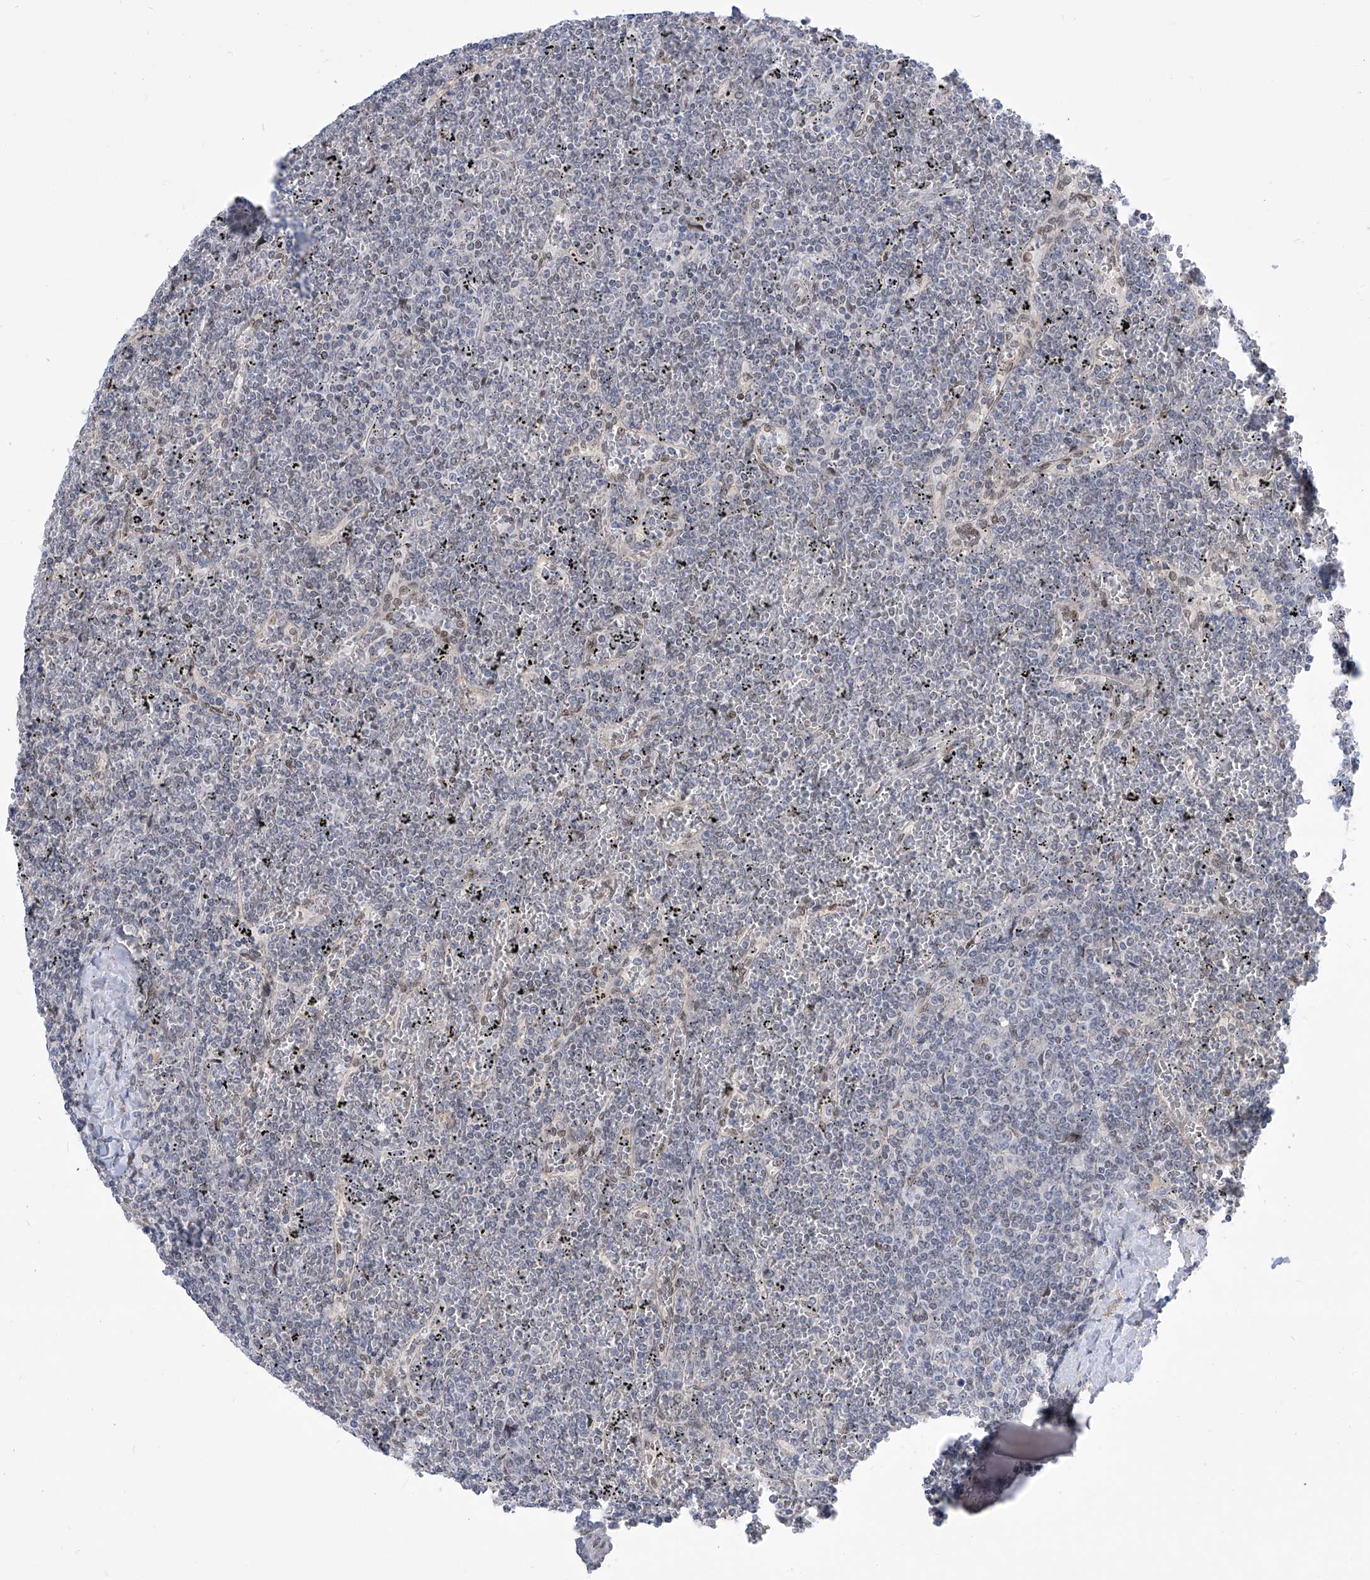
{"staining": {"intensity": "negative", "quantity": "none", "location": "none"}, "tissue": "lymphoma", "cell_type": "Tumor cells", "image_type": "cancer", "snomed": [{"axis": "morphology", "description": "Malignant lymphoma, non-Hodgkin's type, Low grade"}, {"axis": "topography", "description": "Spleen"}], "caption": "Tumor cells are negative for brown protein staining in low-grade malignant lymphoma, non-Hodgkin's type.", "gene": "CETN2", "patient": {"sex": "female", "age": 19}}